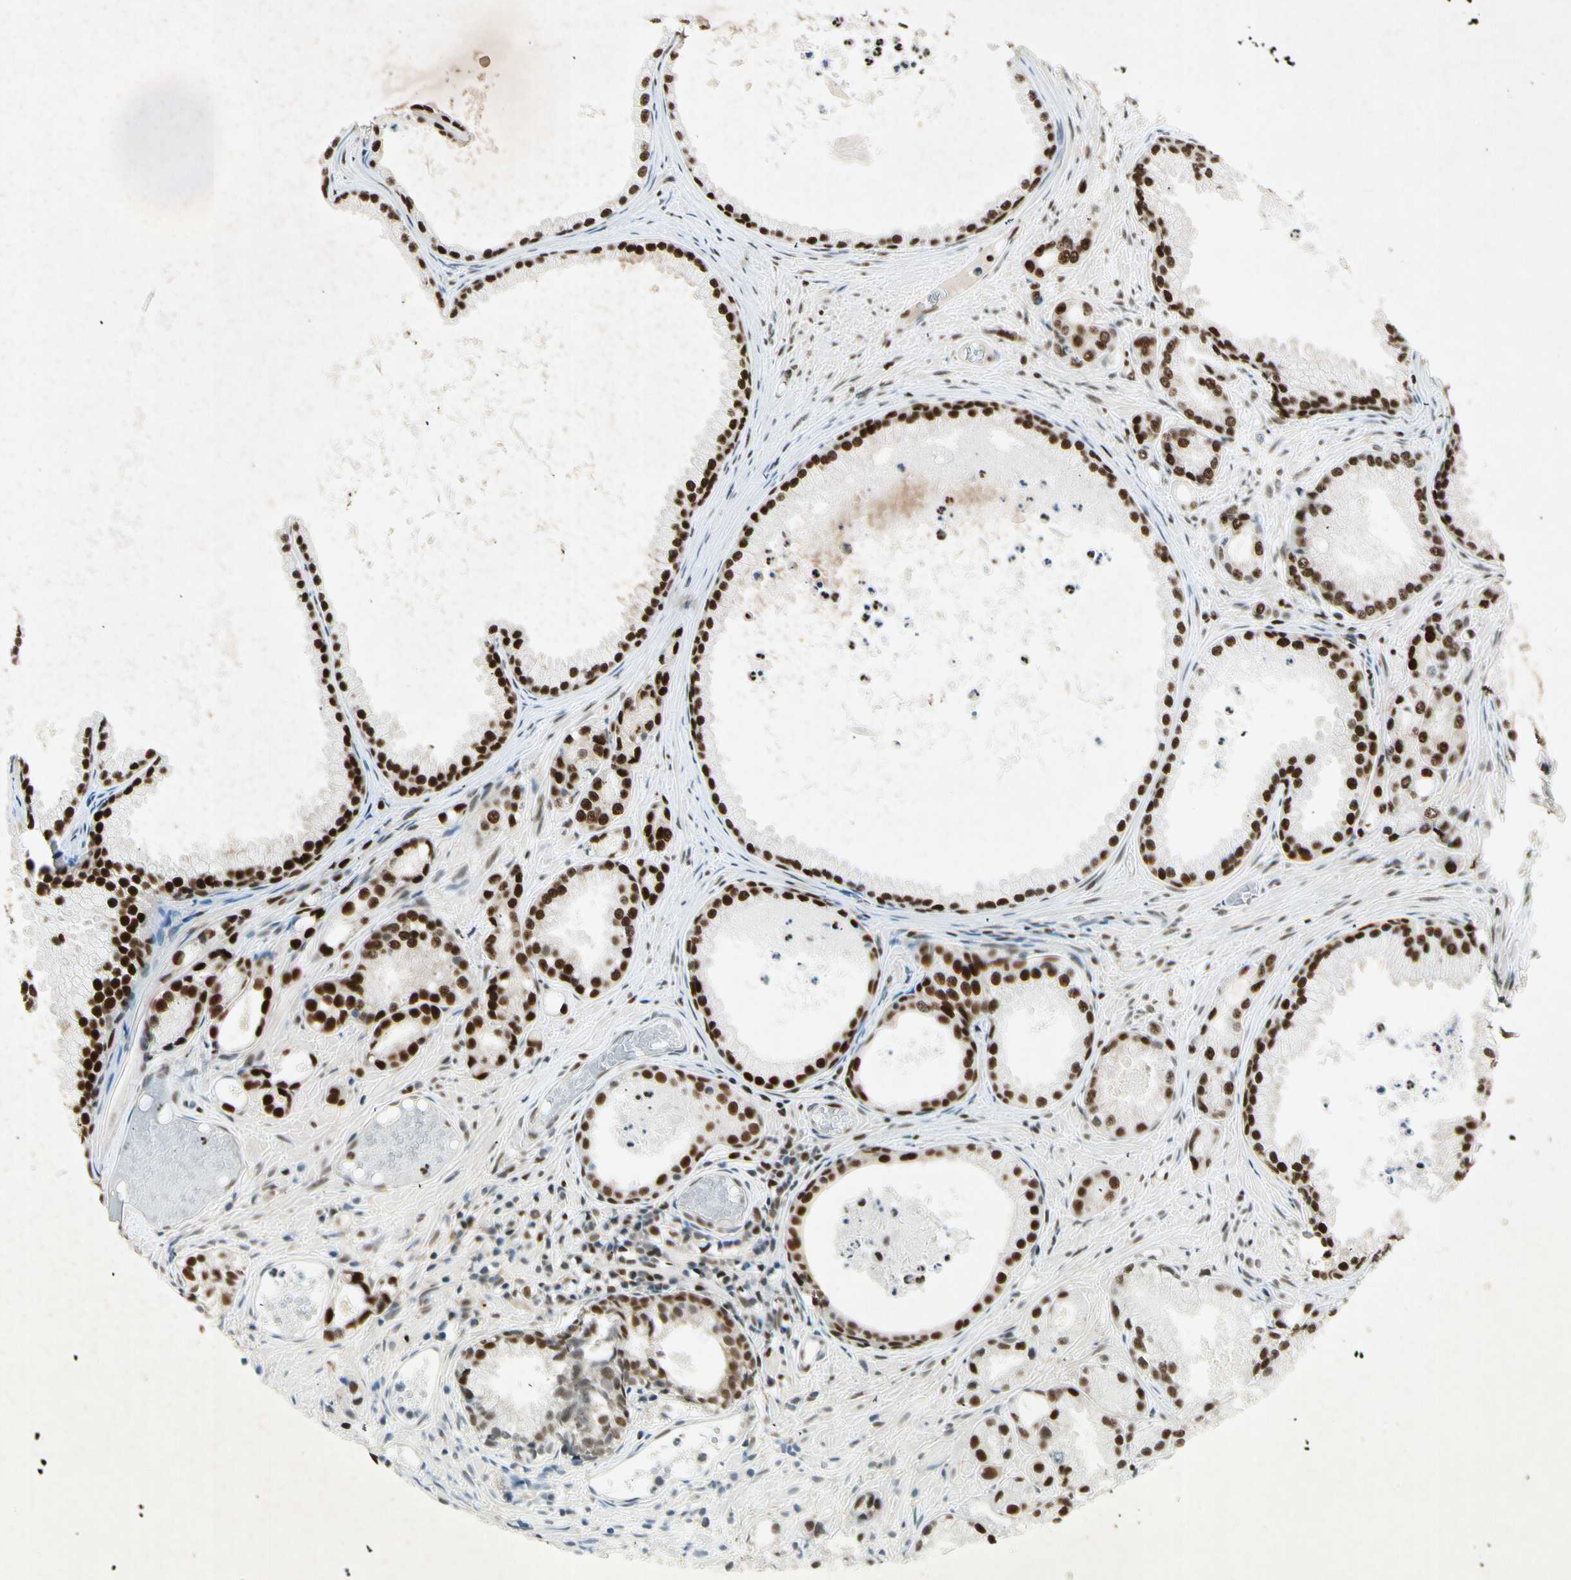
{"staining": {"intensity": "strong", "quantity": ">75%", "location": "nuclear"}, "tissue": "prostate cancer", "cell_type": "Tumor cells", "image_type": "cancer", "snomed": [{"axis": "morphology", "description": "Adenocarcinoma, Low grade"}, {"axis": "topography", "description": "Prostate"}], "caption": "IHC staining of adenocarcinoma (low-grade) (prostate), which shows high levels of strong nuclear staining in approximately >75% of tumor cells indicating strong nuclear protein expression. The staining was performed using DAB (3,3'-diaminobenzidine) (brown) for protein detection and nuclei were counterstained in hematoxylin (blue).", "gene": "RNF43", "patient": {"sex": "male", "age": 72}}